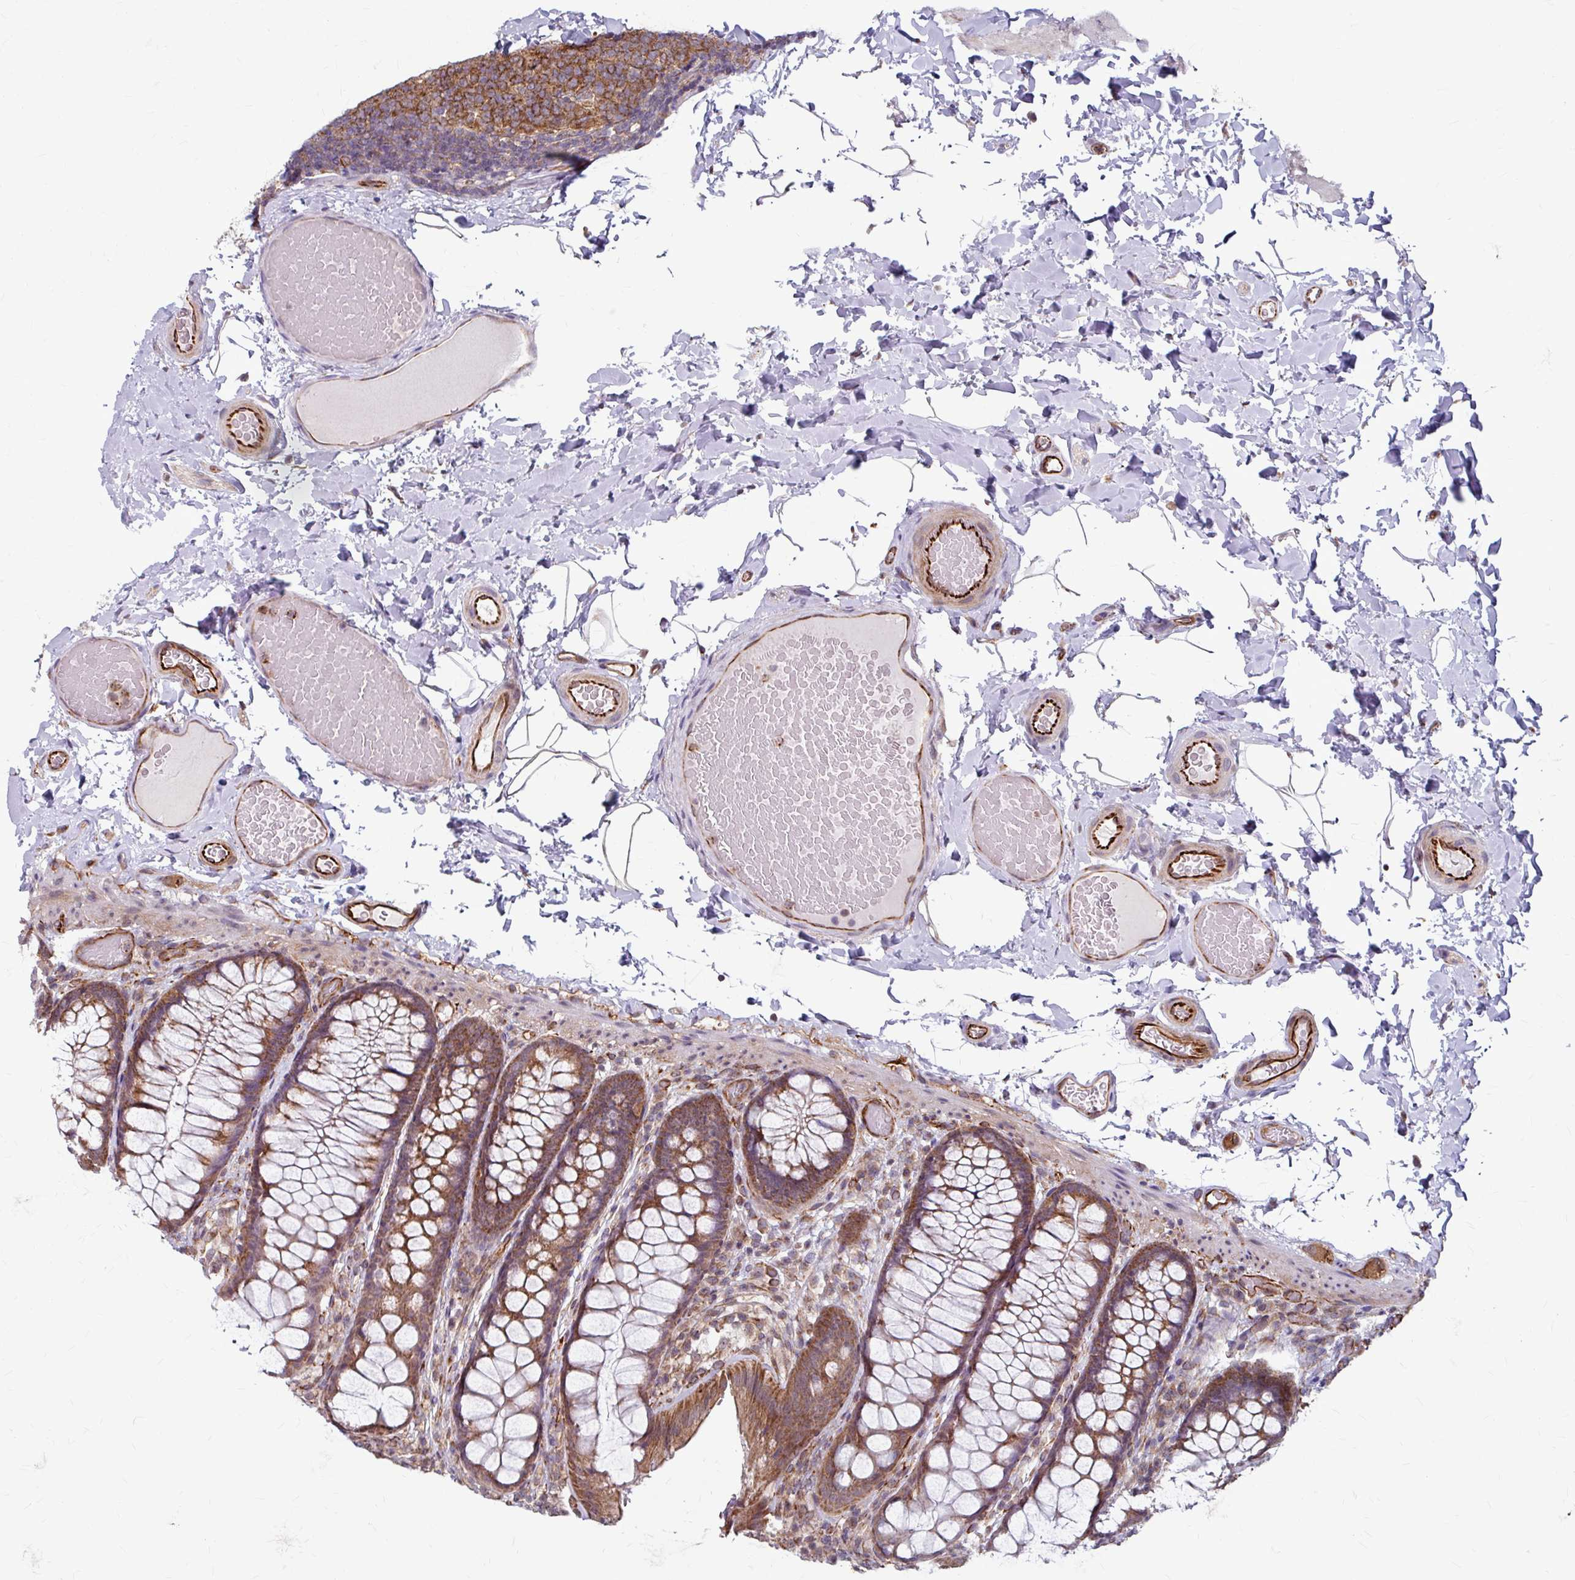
{"staining": {"intensity": "moderate", "quantity": ">75%", "location": "cytoplasmic/membranous"}, "tissue": "colon", "cell_type": "Endothelial cells", "image_type": "normal", "snomed": [{"axis": "morphology", "description": "Normal tissue, NOS"}, {"axis": "topography", "description": "Colon"}], "caption": "Protein expression by immunohistochemistry (IHC) exhibits moderate cytoplasmic/membranous staining in approximately >75% of endothelial cells in unremarkable colon.", "gene": "DAAM2", "patient": {"sex": "male", "age": 46}}